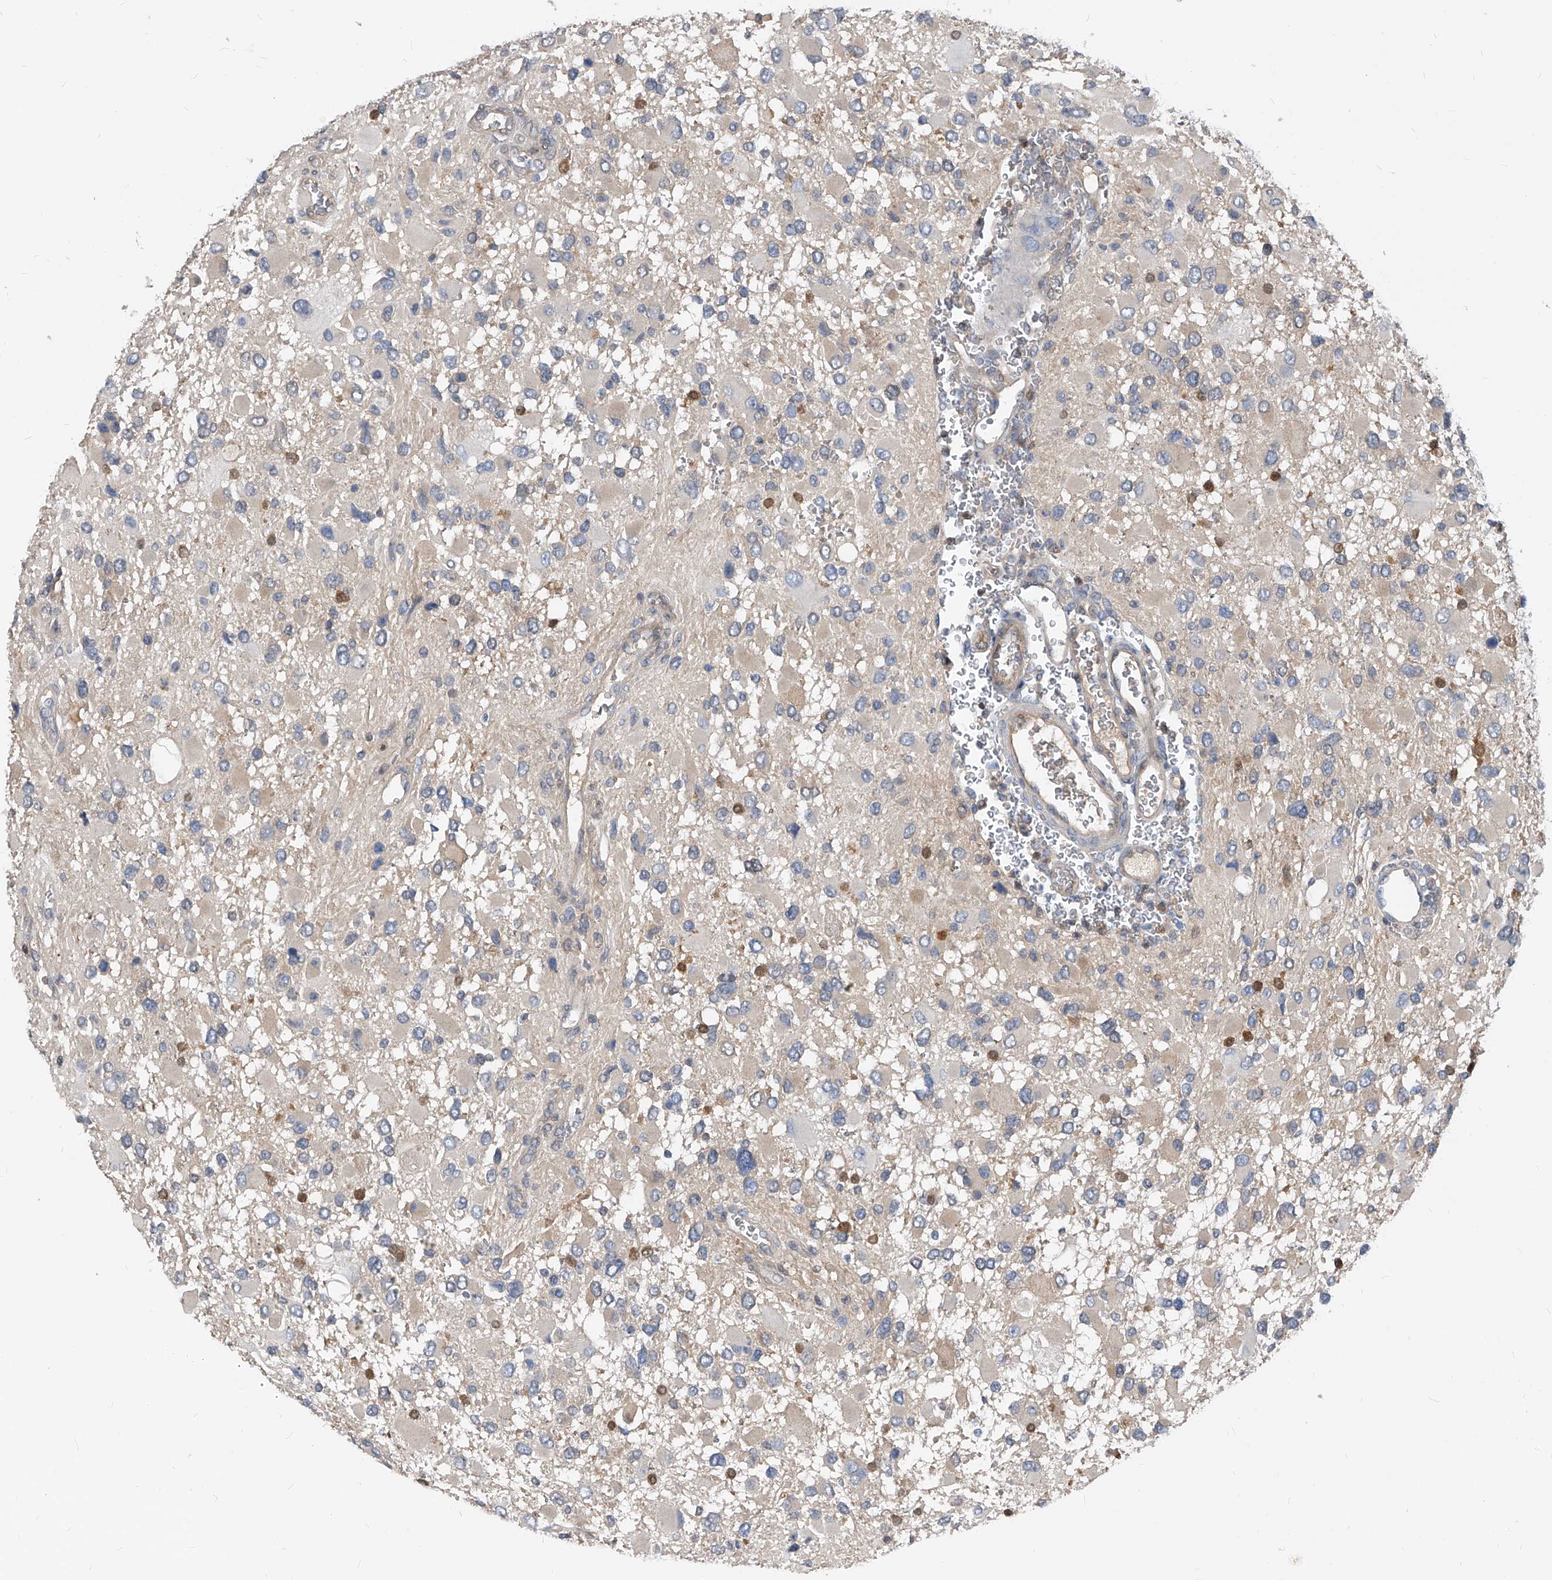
{"staining": {"intensity": "negative", "quantity": "none", "location": "none"}, "tissue": "glioma", "cell_type": "Tumor cells", "image_type": "cancer", "snomed": [{"axis": "morphology", "description": "Glioma, malignant, High grade"}, {"axis": "topography", "description": "Brain"}], "caption": "DAB immunohistochemical staining of malignant glioma (high-grade) demonstrates no significant positivity in tumor cells. (Stains: DAB immunohistochemistry with hematoxylin counter stain, Microscopy: brightfield microscopy at high magnification).", "gene": "MAP2K6", "patient": {"sex": "male", "age": 53}}